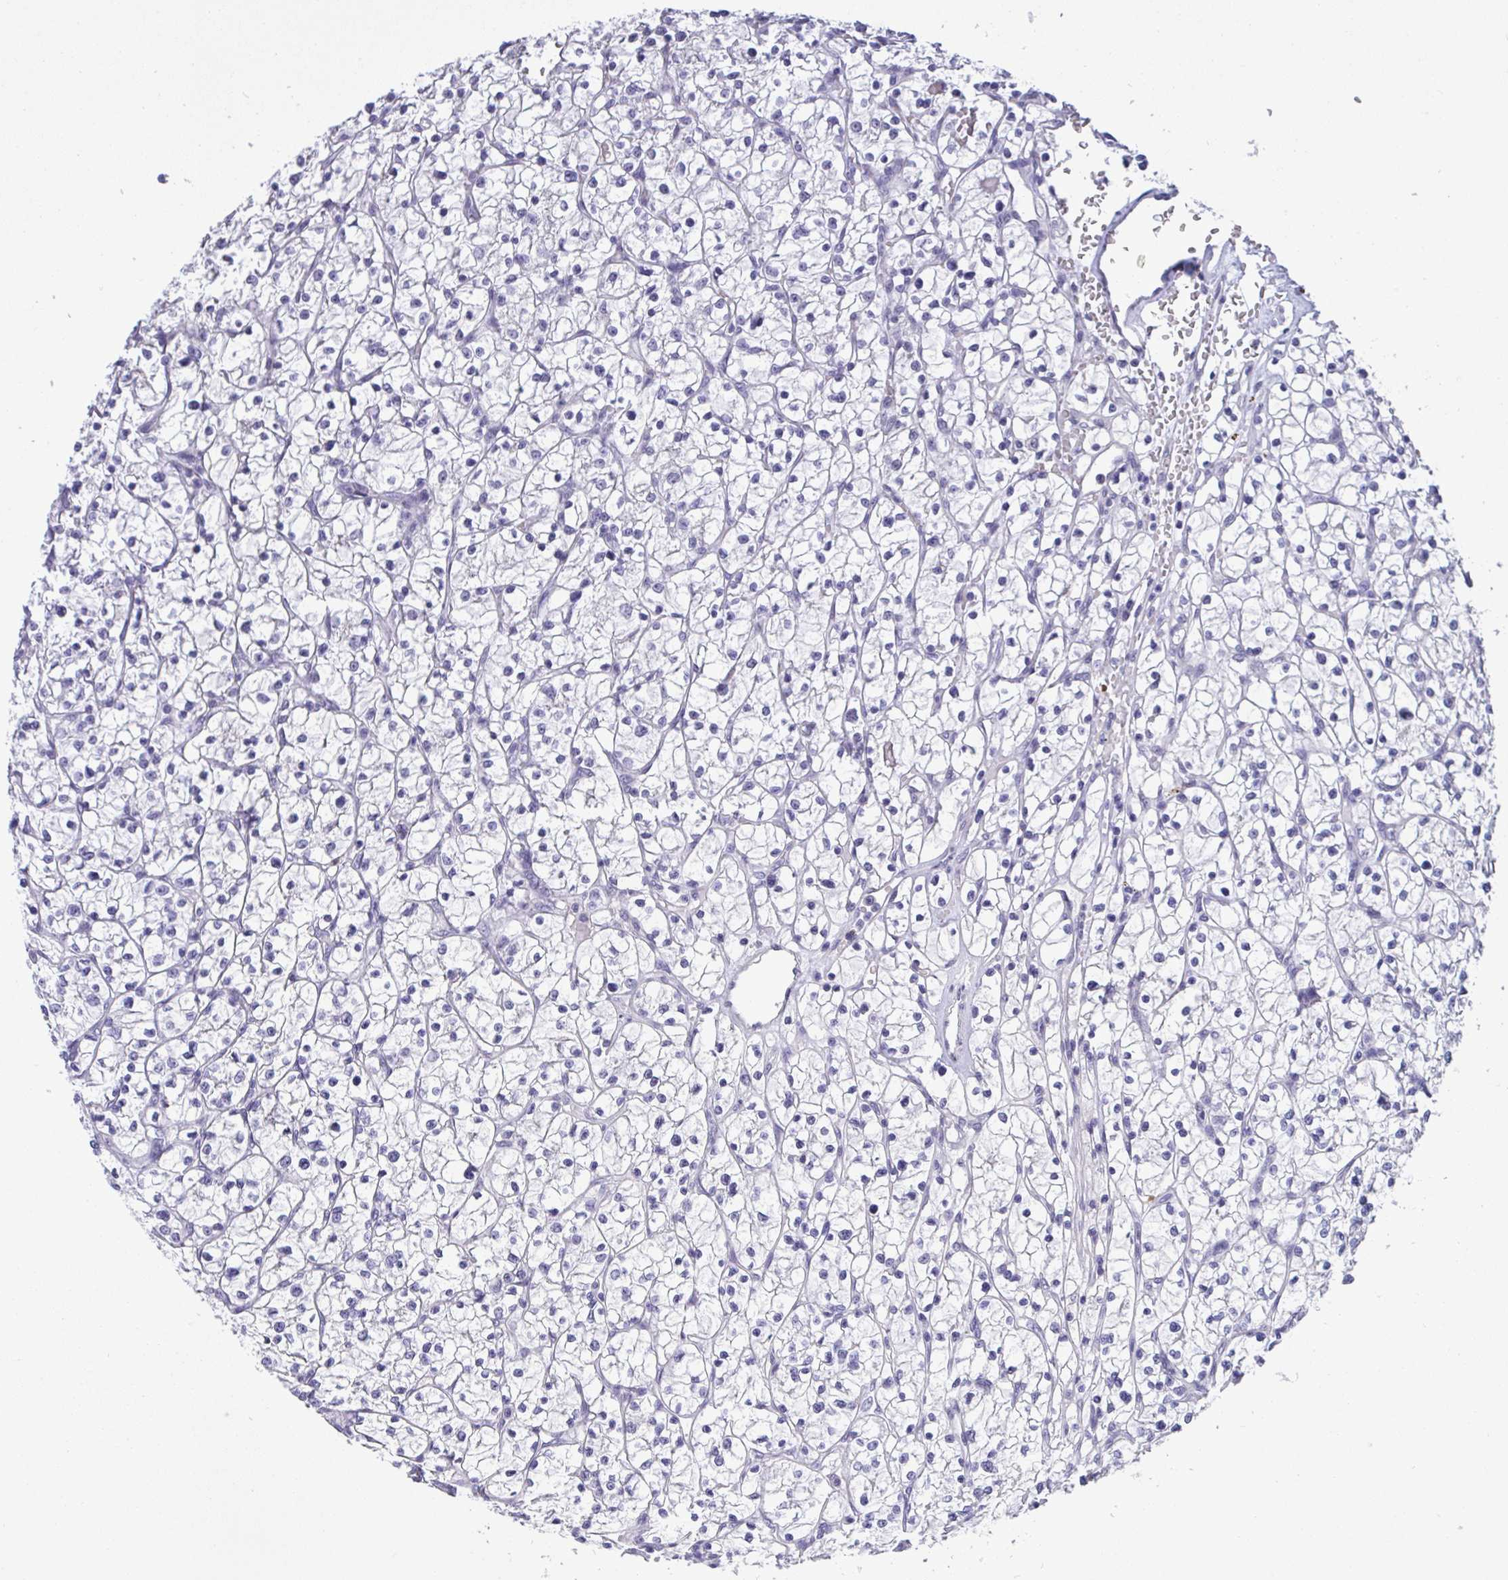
{"staining": {"intensity": "negative", "quantity": "none", "location": "none"}, "tissue": "renal cancer", "cell_type": "Tumor cells", "image_type": "cancer", "snomed": [{"axis": "morphology", "description": "Adenocarcinoma, NOS"}, {"axis": "topography", "description": "Kidney"}], "caption": "The immunohistochemistry histopathology image has no significant expression in tumor cells of renal adenocarcinoma tissue.", "gene": "YBX2", "patient": {"sex": "female", "age": 64}}